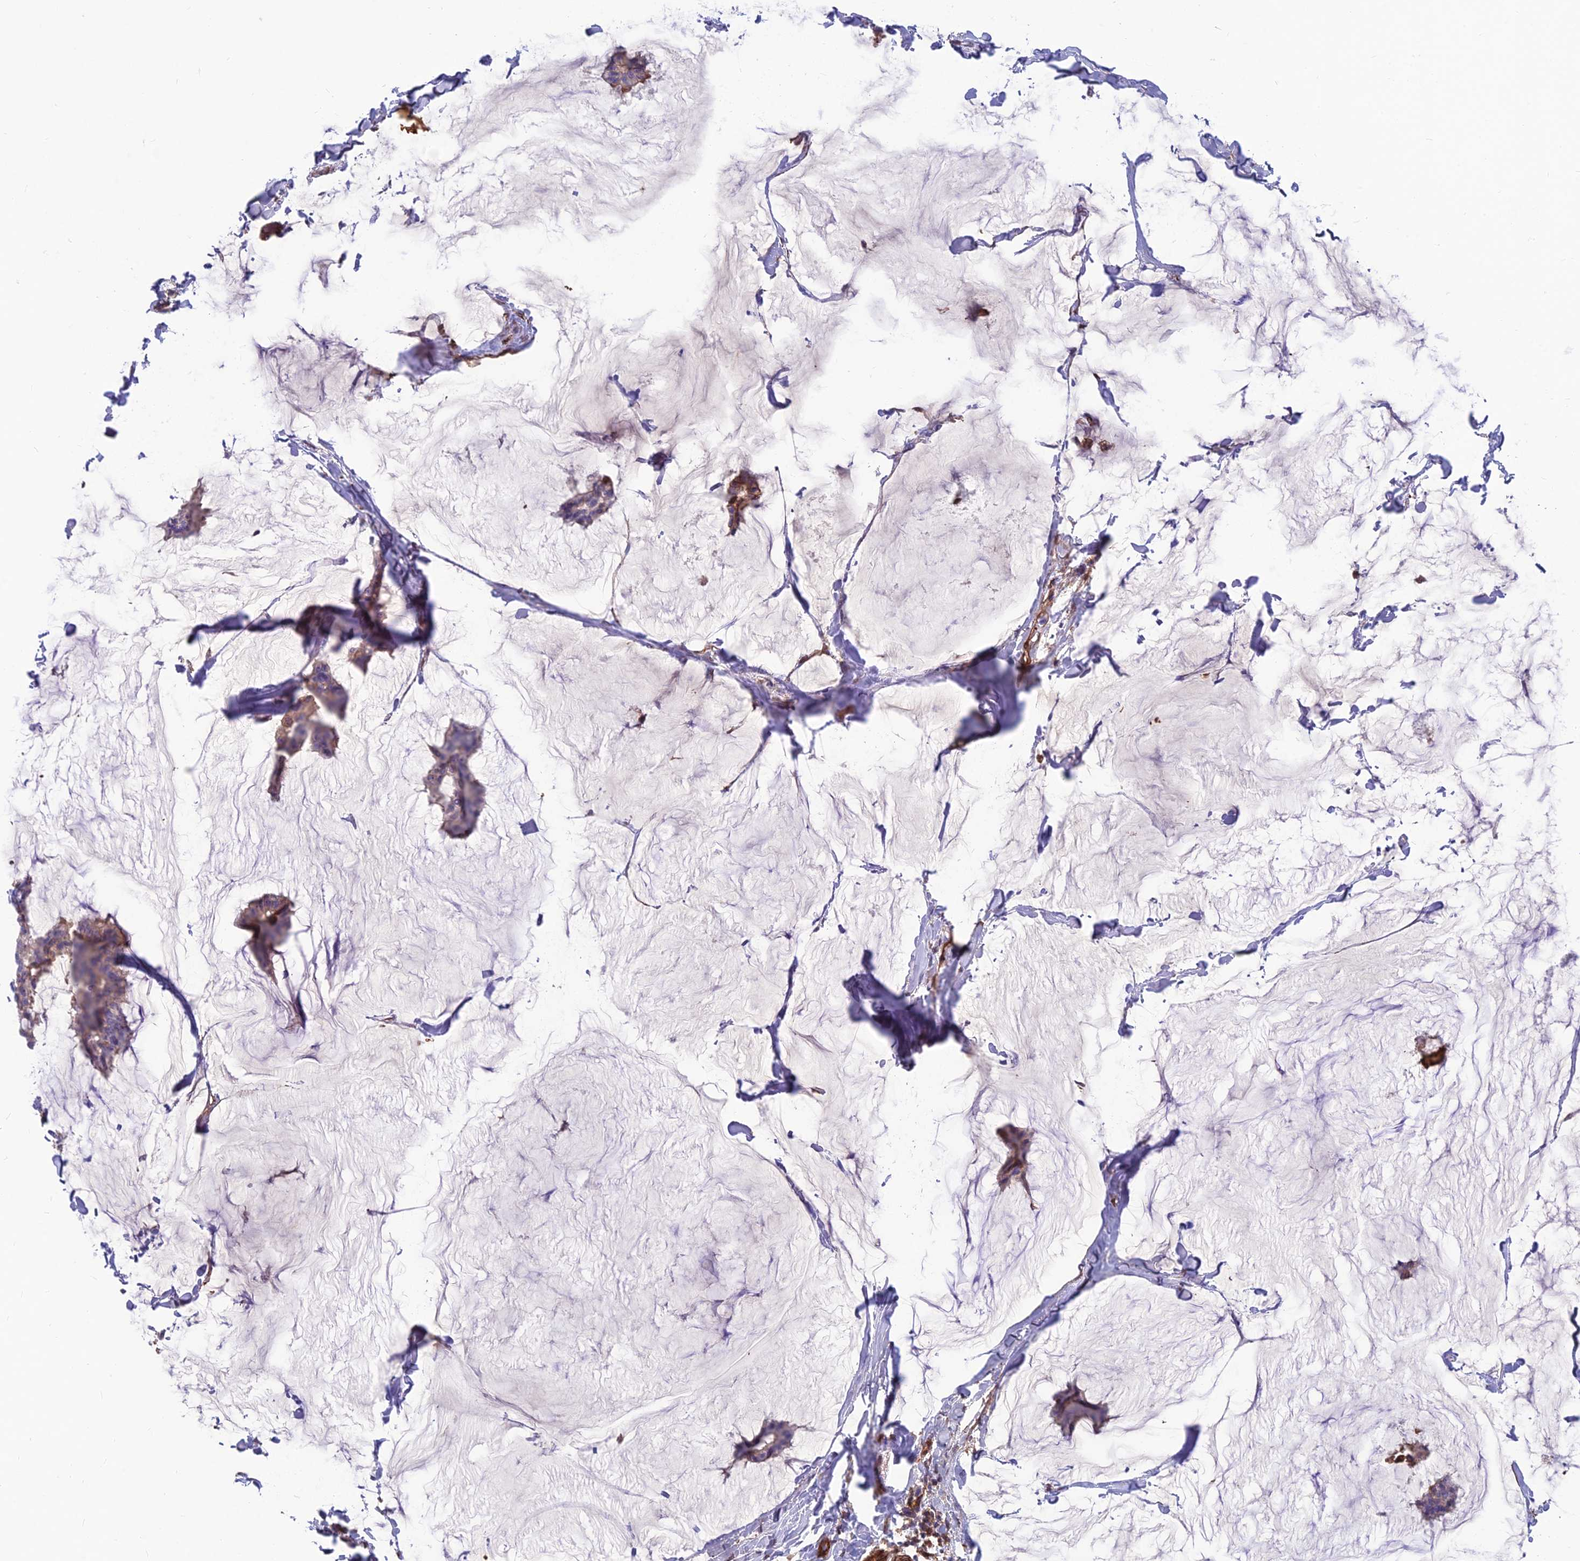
{"staining": {"intensity": "weak", "quantity": "25%-75%", "location": "cytoplasmic/membranous"}, "tissue": "breast cancer", "cell_type": "Tumor cells", "image_type": "cancer", "snomed": [{"axis": "morphology", "description": "Duct carcinoma"}, {"axis": "topography", "description": "Breast"}], "caption": "Brown immunohistochemical staining in human breast cancer (intraductal carcinoma) demonstrates weak cytoplasmic/membranous expression in approximately 25%-75% of tumor cells.", "gene": "RTN4RL1", "patient": {"sex": "female", "age": 93}}